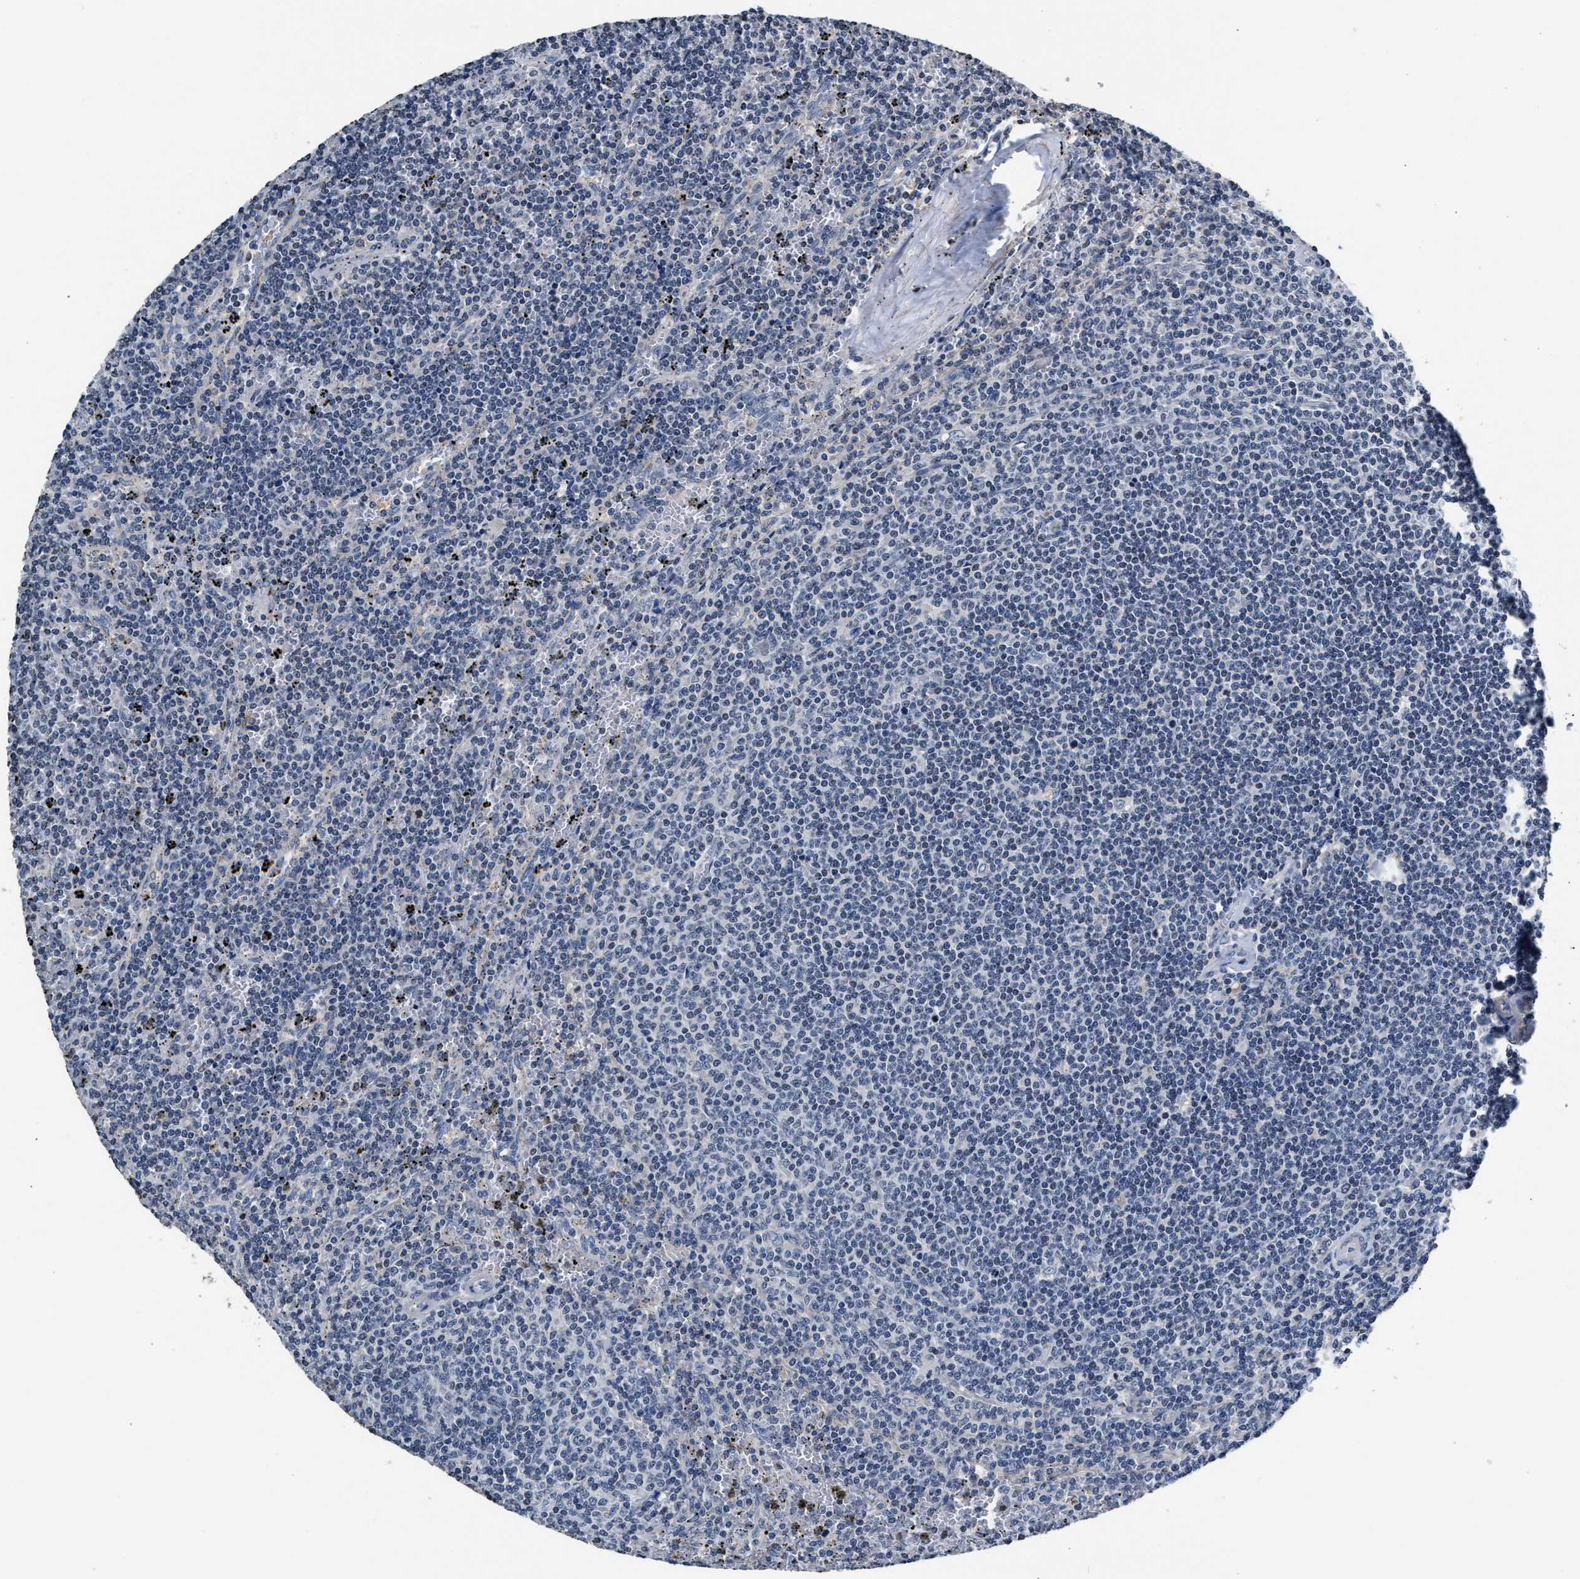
{"staining": {"intensity": "negative", "quantity": "none", "location": "none"}, "tissue": "lymphoma", "cell_type": "Tumor cells", "image_type": "cancer", "snomed": [{"axis": "morphology", "description": "Malignant lymphoma, non-Hodgkin's type, Low grade"}, {"axis": "topography", "description": "Spleen"}], "caption": "High power microscopy photomicrograph of an IHC micrograph of low-grade malignant lymphoma, non-Hodgkin's type, revealing no significant staining in tumor cells. (DAB (3,3'-diaminobenzidine) immunohistochemistry (IHC) with hematoxylin counter stain).", "gene": "MYH3", "patient": {"sex": "female", "age": 50}}